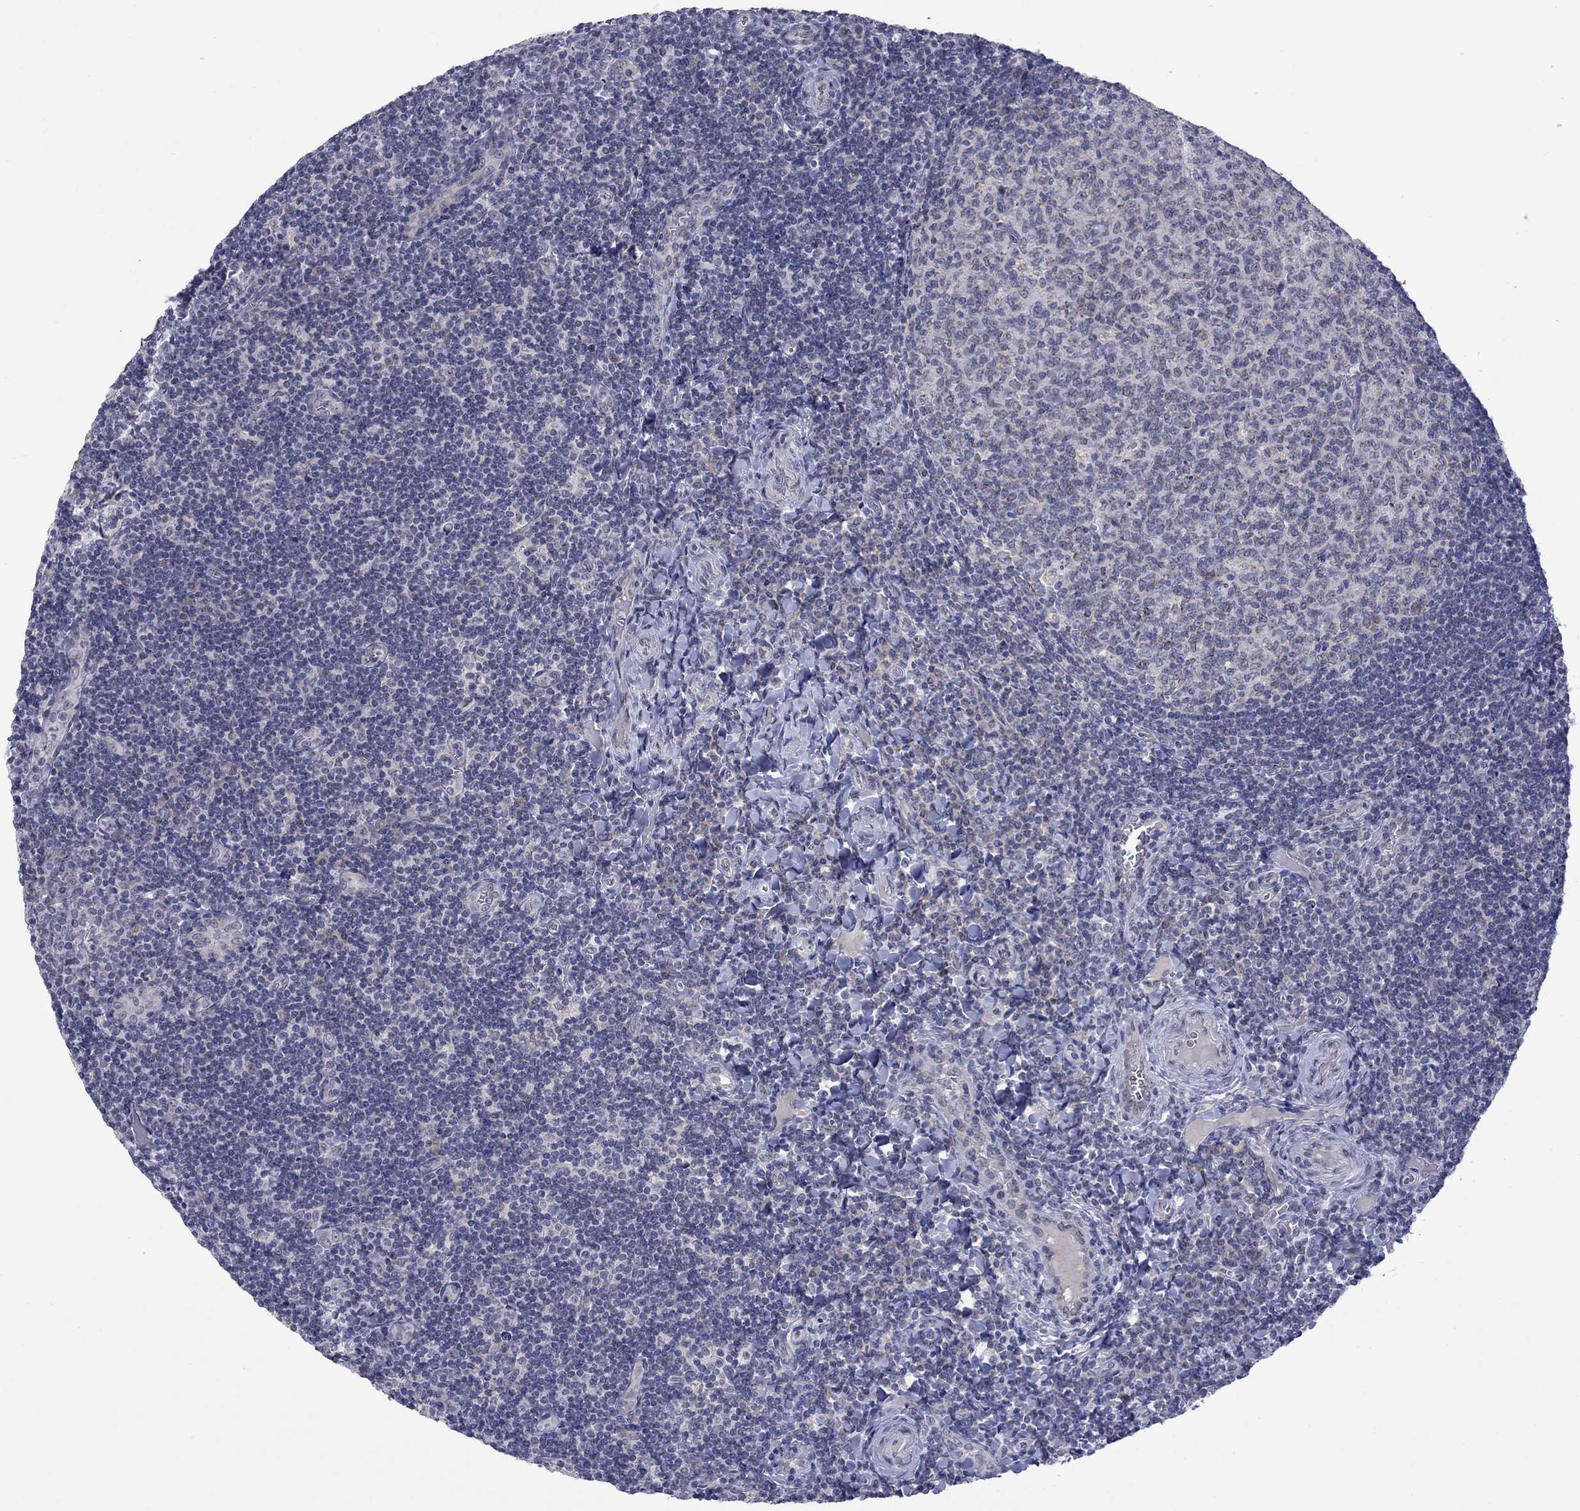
{"staining": {"intensity": "negative", "quantity": "none", "location": "none"}, "tissue": "tonsil", "cell_type": "Germinal center cells", "image_type": "normal", "snomed": [{"axis": "morphology", "description": "Normal tissue, NOS"}, {"axis": "morphology", "description": "Inflammation, NOS"}, {"axis": "topography", "description": "Tonsil"}], "caption": "Immunohistochemical staining of benign human tonsil displays no significant positivity in germinal center cells.", "gene": "KCNJ16", "patient": {"sex": "female", "age": 31}}